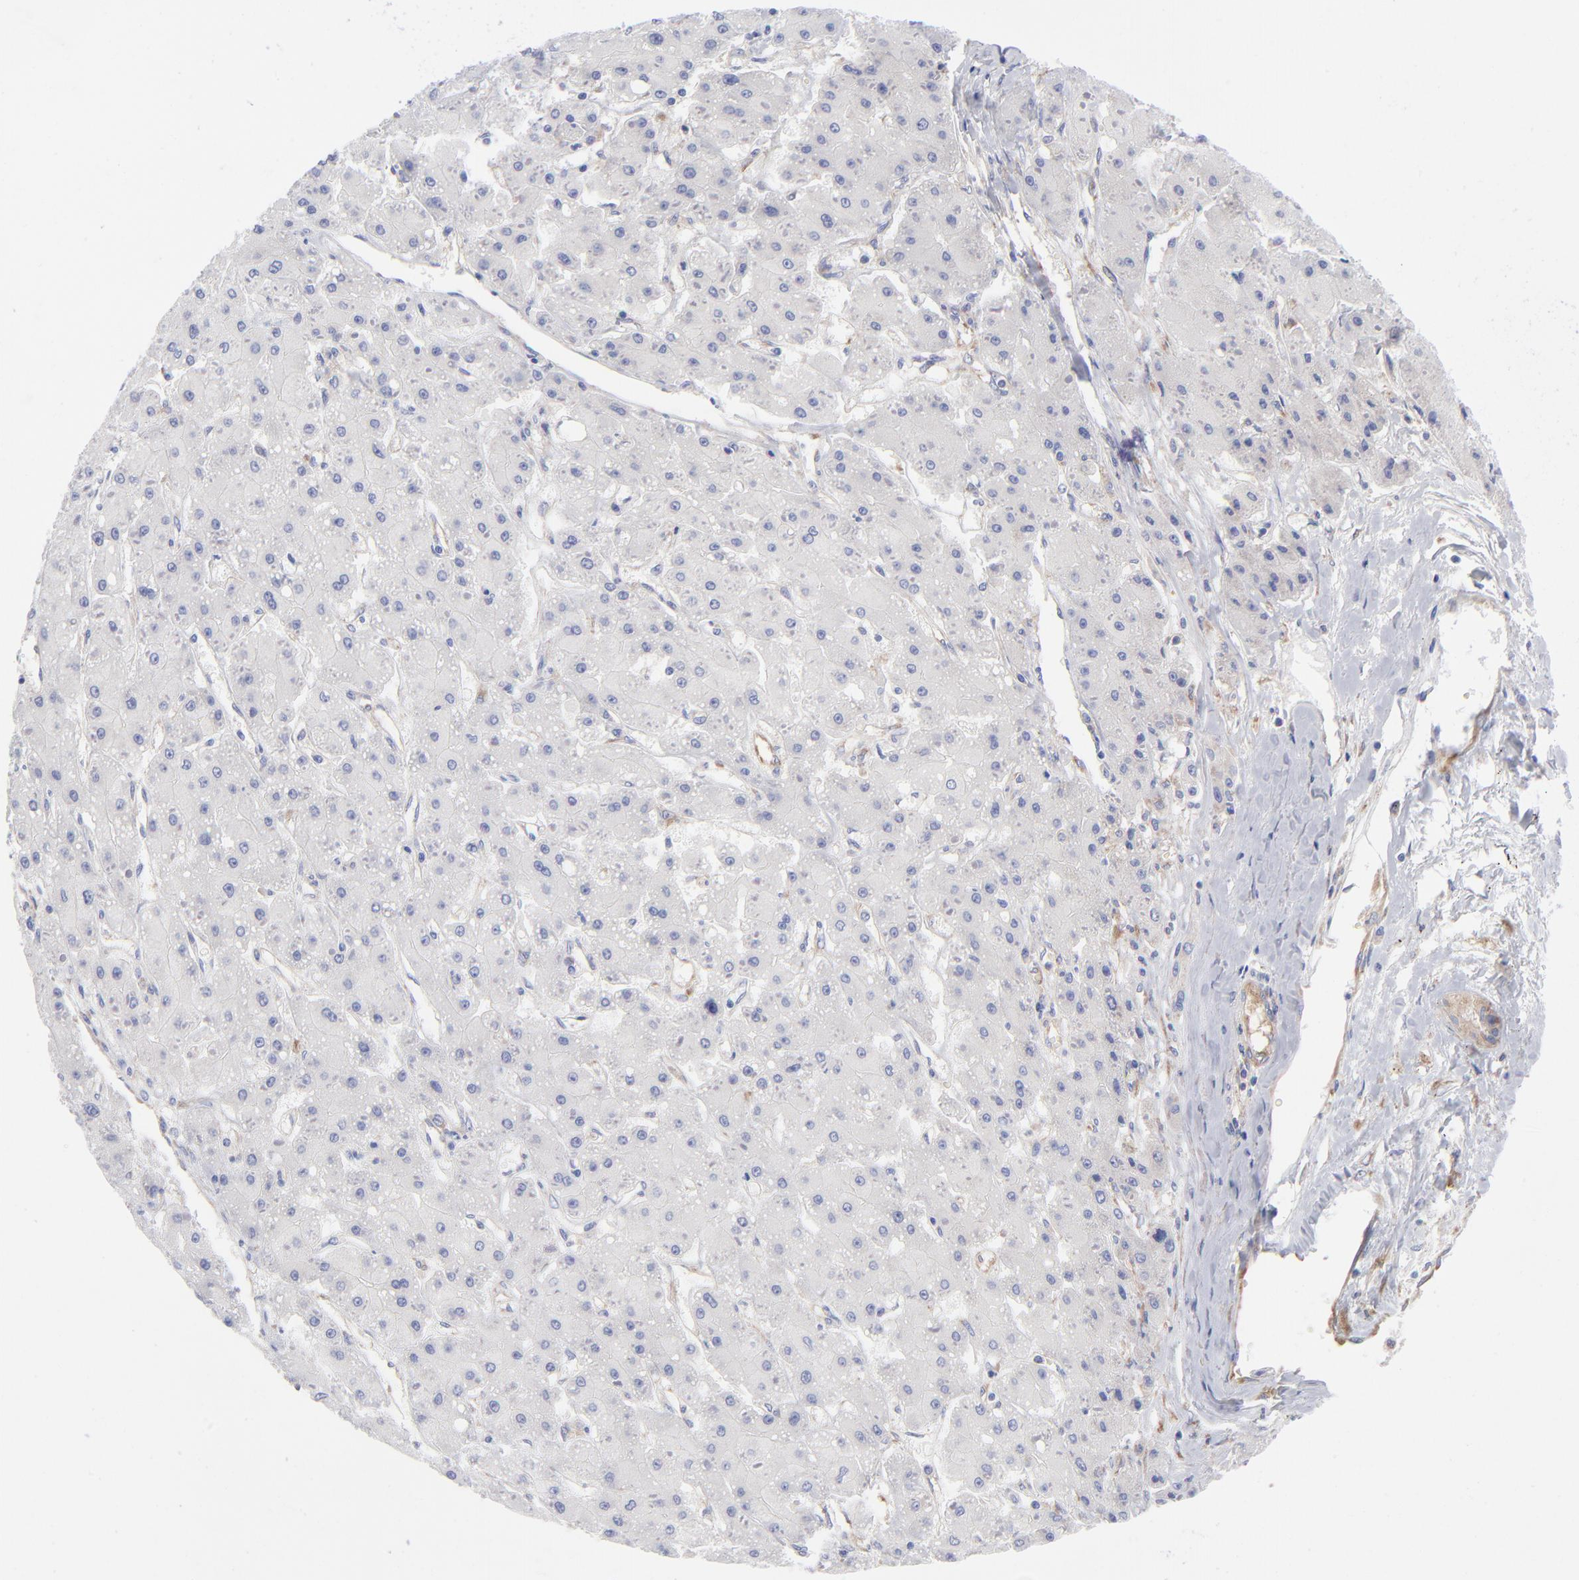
{"staining": {"intensity": "negative", "quantity": "none", "location": "none"}, "tissue": "liver cancer", "cell_type": "Tumor cells", "image_type": "cancer", "snomed": [{"axis": "morphology", "description": "Carcinoma, Hepatocellular, NOS"}, {"axis": "topography", "description": "Liver"}], "caption": "IHC image of neoplastic tissue: liver cancer stained with DAB shows no significant protein positivity in tumor cells.", "gene": "EIF2AK2", "patient": {"sex": "female", "age": 52}}